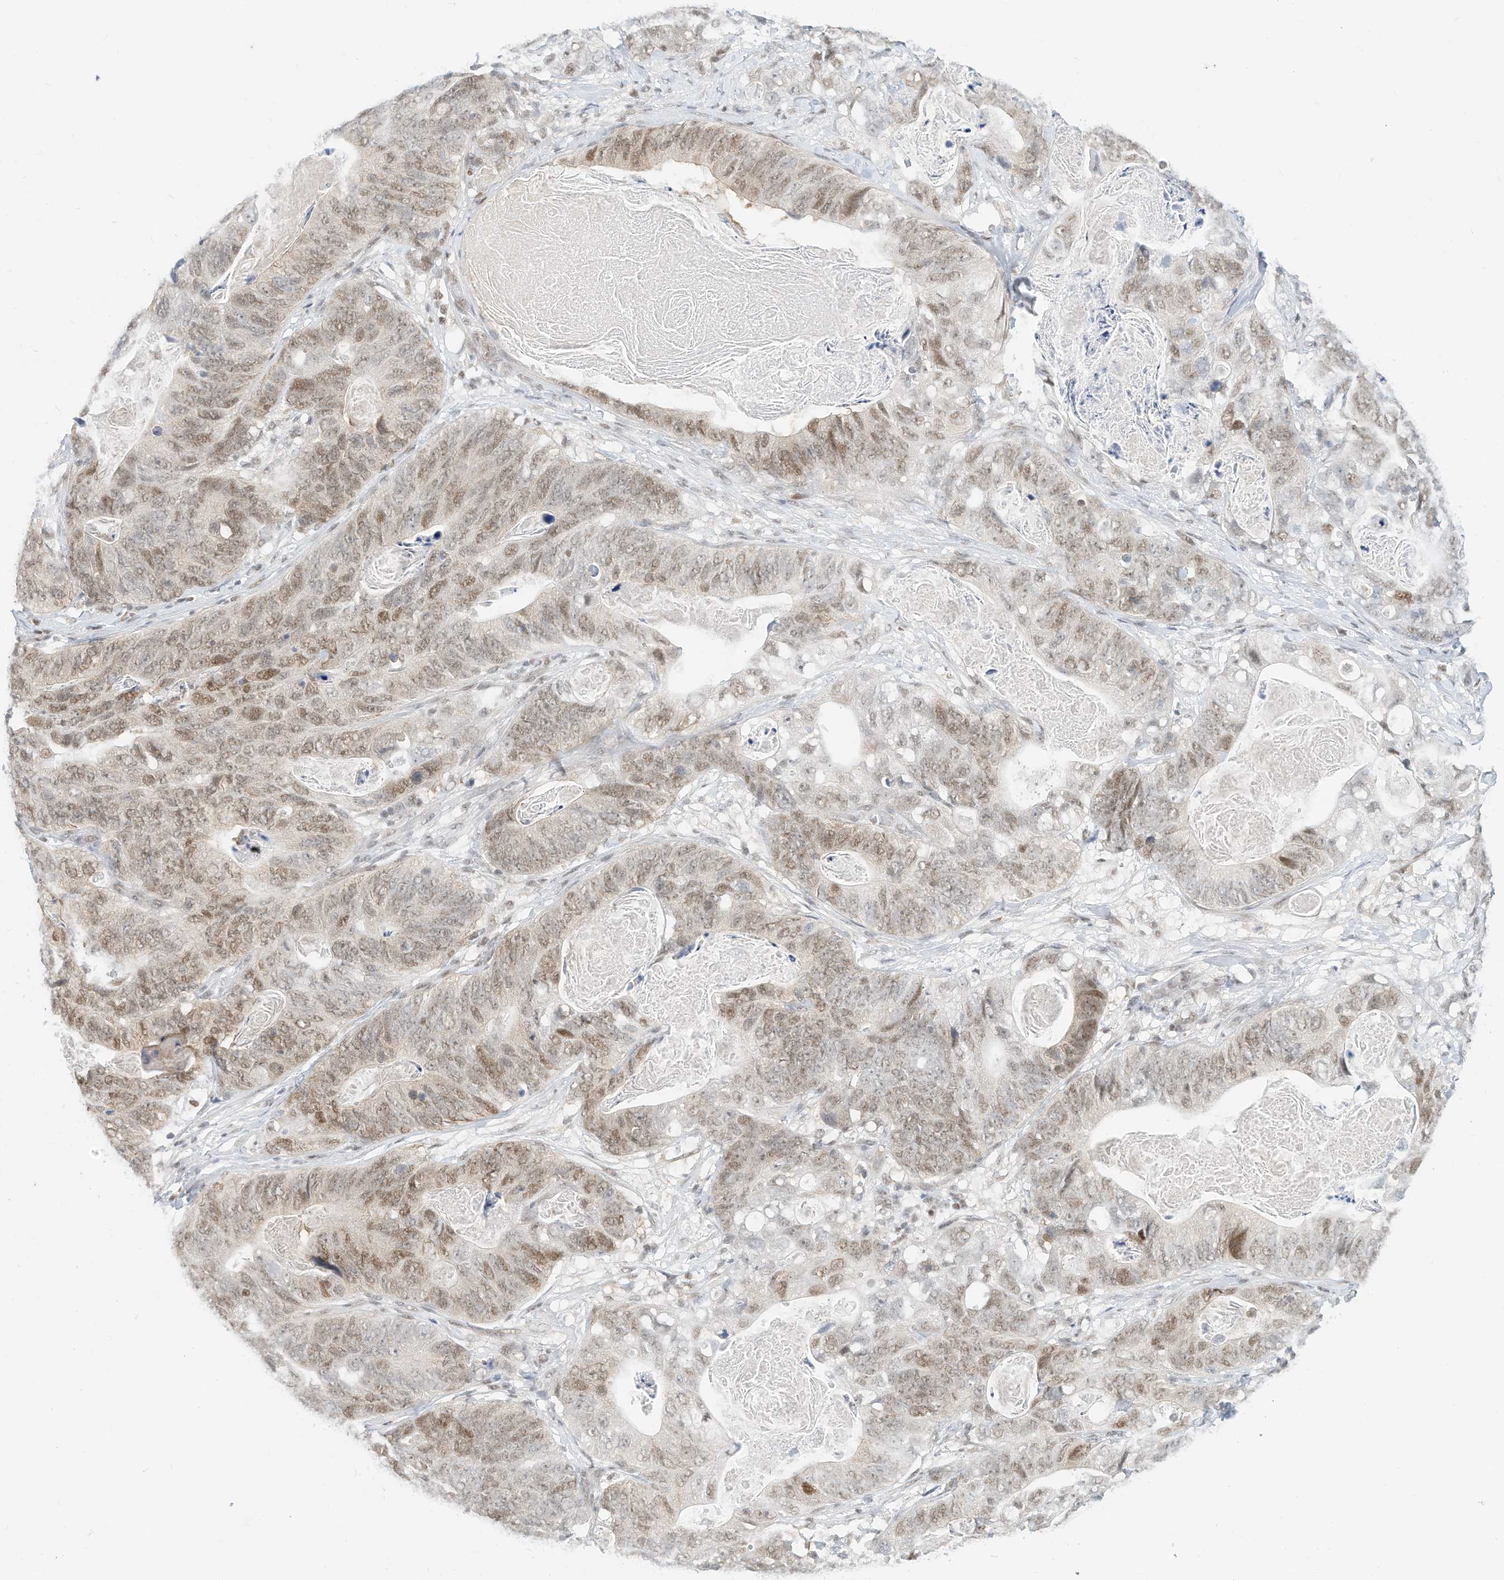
{"staining": {"intensity": "weak", "quantity": ">75%", "location": "nuclear"}, "tissue": "stomach cancer", "cell_type": "Tumor cells", "image_type": "cancer", "snomed": [{"axis": "morphology", "description": "Normal tissue, NOS"}, {"axis": "morphology", "description": "Adenocarcinoma, NOS"}, {"axis": "topography", "description": "Stomach"}], "caption": "An immunohistochemistry (IHC) histopathology image of neoplastic tissue is shown. Protein staining in brown labels weak nuclear positivity in adenocarcinoma (stomach) within tumor cells. (Stains: DAB (3,3'-diaminobenzidine) in brown, nuclei in blue, Microscopy: brightfield microscopy at high magnification).", "gene": "OGT", "patient": {"sex": "female", "age": 89}}